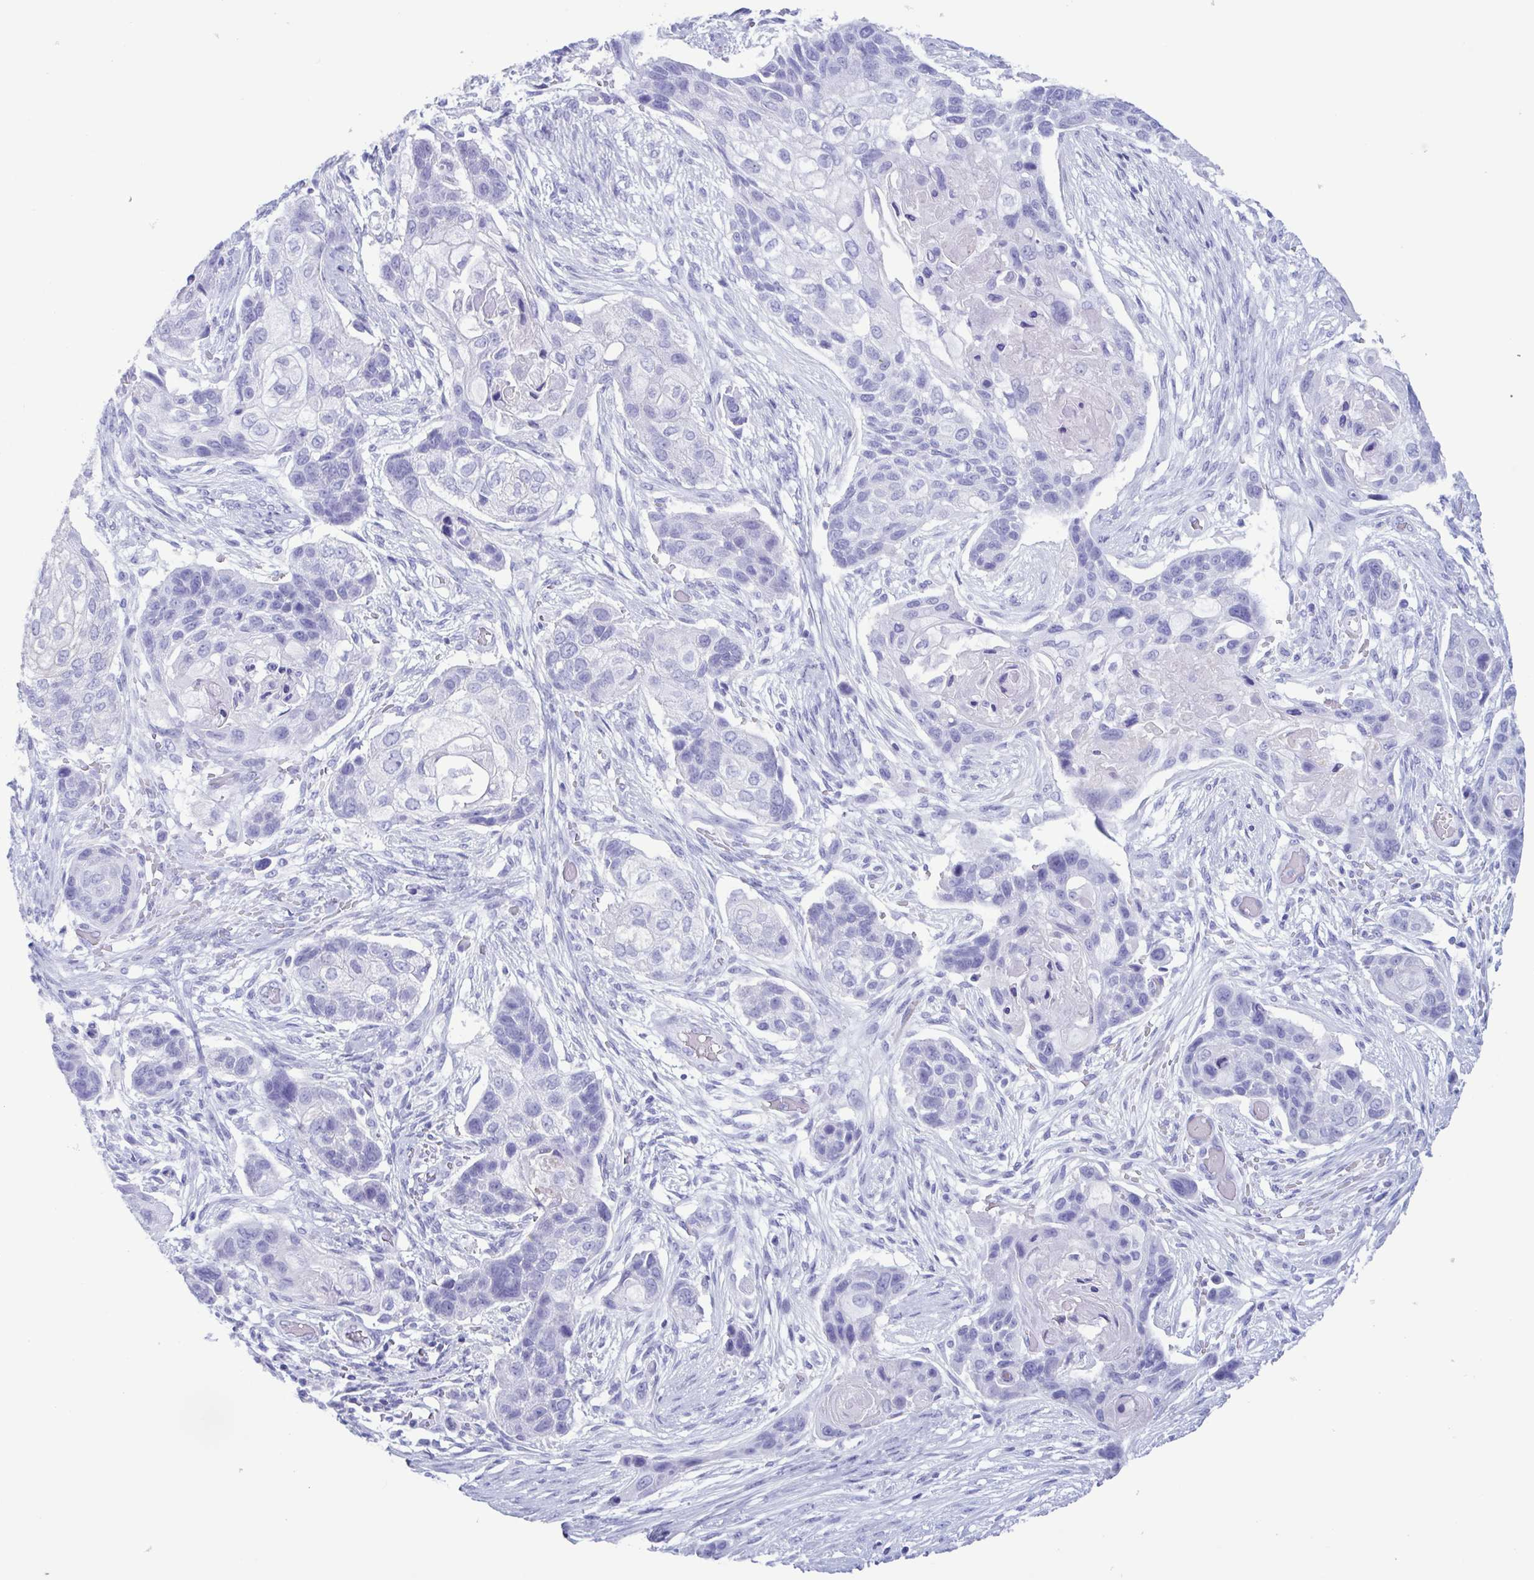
{"staining": {"intensity": "negative", "quantity": "none", "location": "none"}, "tissue": "lung cancer", "cell_type": "Tumor cells", "image_type": "cancer", "snomed": [{"axis": "morphology", "description": "Squamous cell carcinoma, NOS"}, {"axis": "topography", "description": "Lung"}], "caption": "The histopathology image displays no staining of tumor cells in lung squamous cell carcinoma.", "gene": "LTF", "patient": {"sex": "male", "age": 69}}